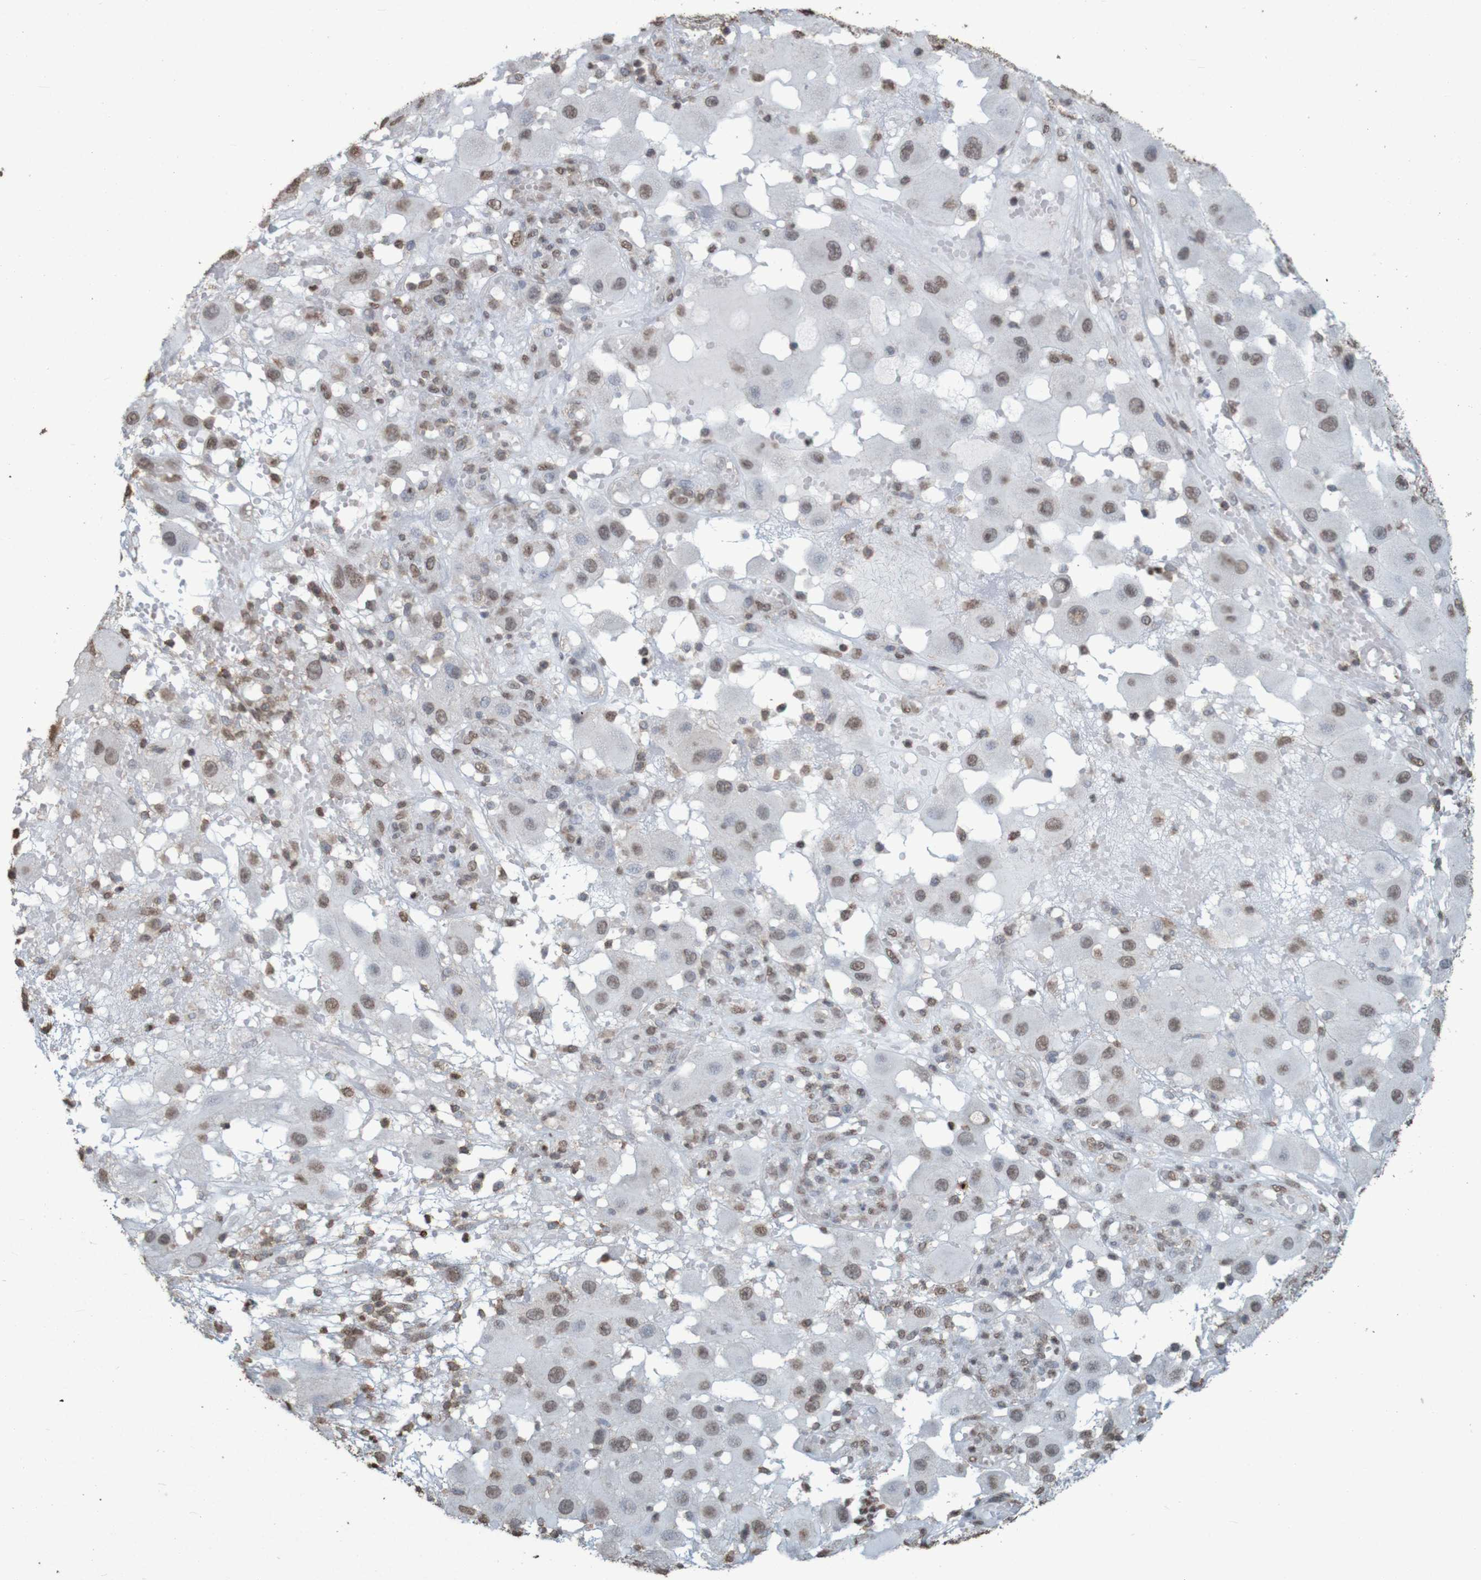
{"staining": {"intensity": "weak", "quantity": ">75%", "location": "nuclear"}, "tissue": "melanoma", "cell_type": "Tumor cells", "image_type": "cancer", "snomed": [{"axis": "morphology", "description": "Malignant melanoma, NOS"}, {"axis": "topography", "description": "Skin"}], "caption": "The histopathology image shows staining of malignant melanoma, revealing weak nuclear protein positivity (brown color) within tumor cells.", "gene": "GFI1", "patient": {"sex": "female", "age": 81}}